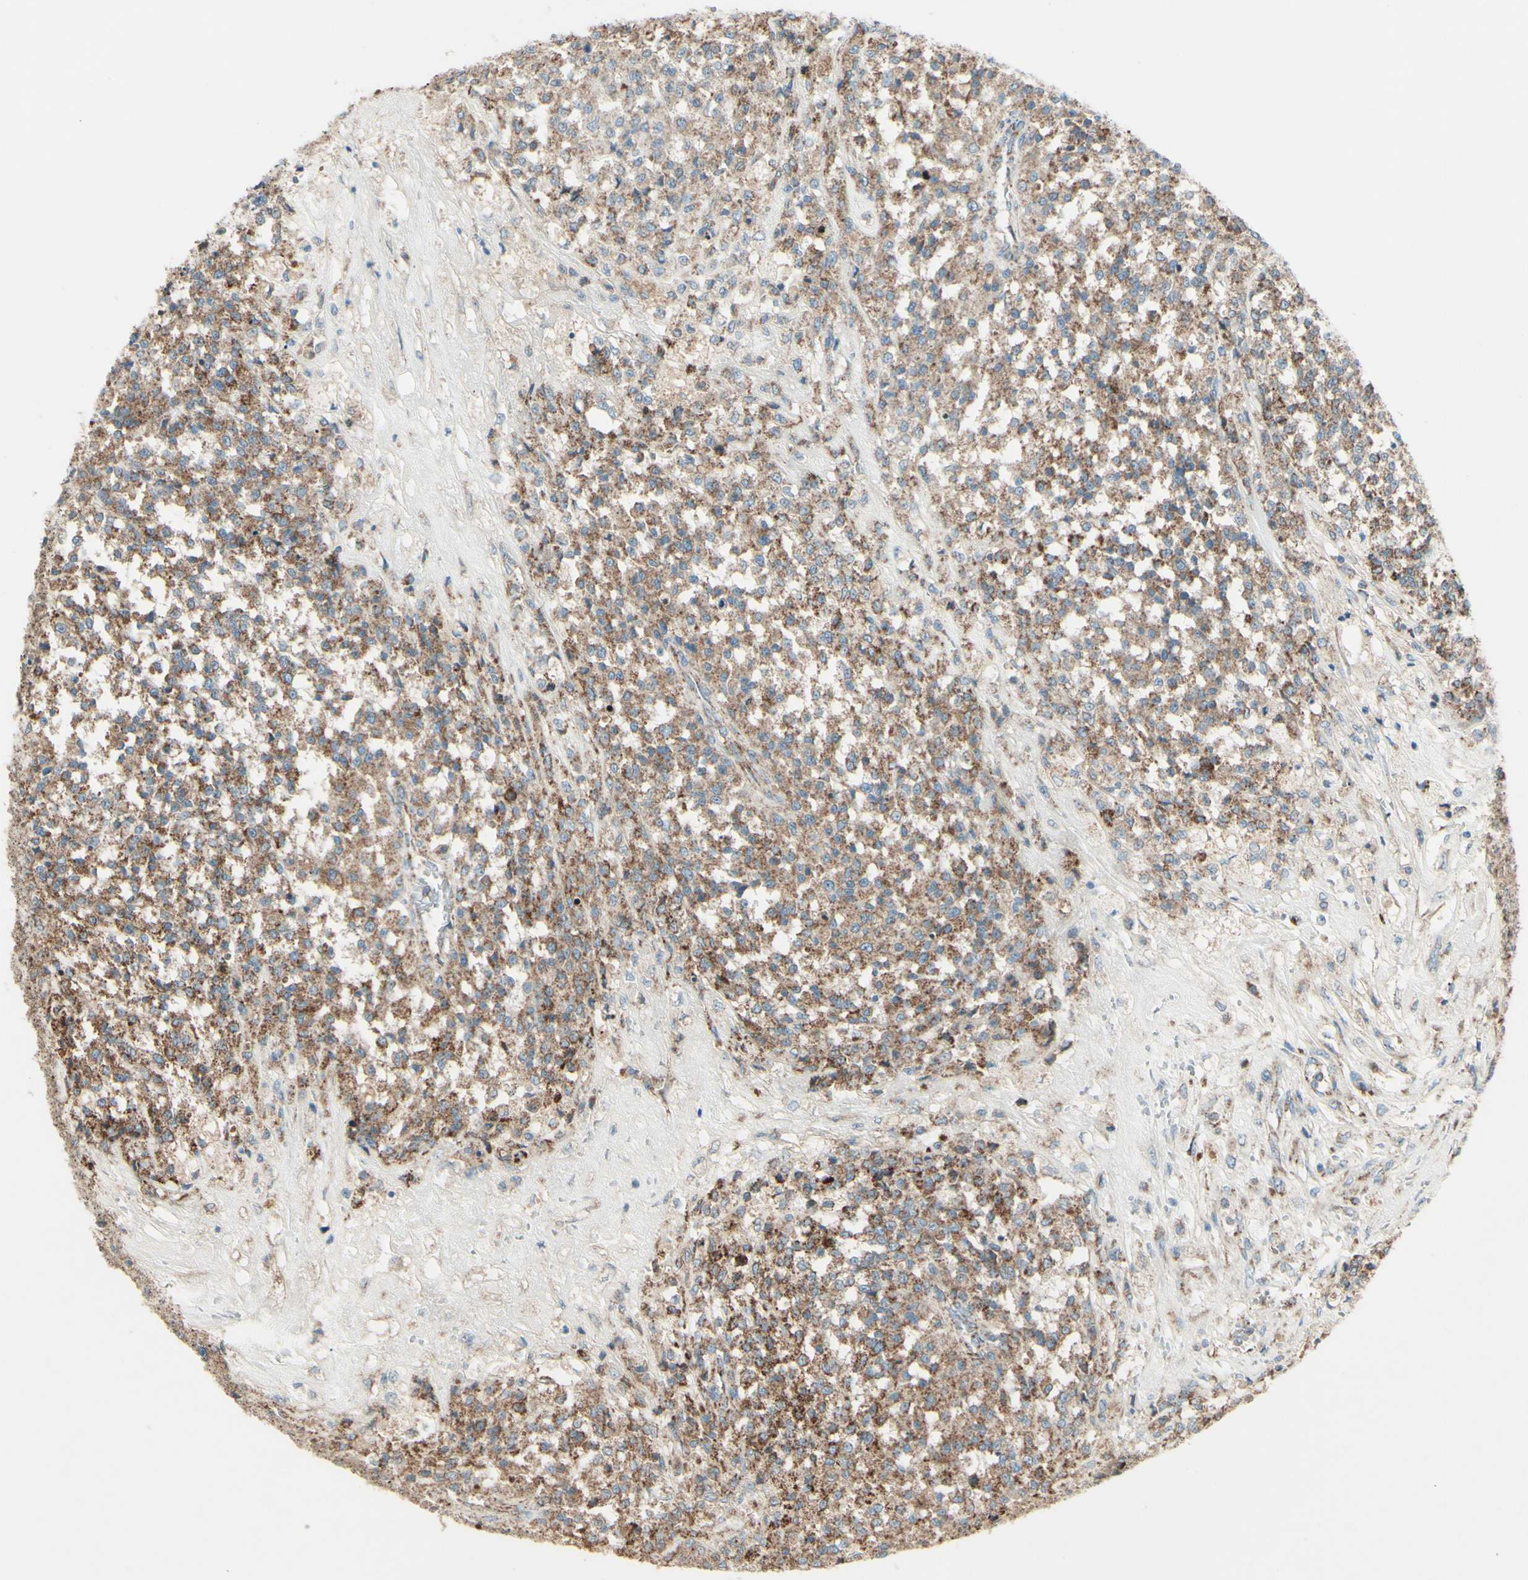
{"staining": {"intensity": "moderate", "quantity": ">75%", "location": "cytoplasmic/membranous"}, "tissue": "testis cancer", "cell_type": "Tumor cells", "image_type": "cancer", "snomed": [{"axis": "morphology", "description": "Seminoma, NOS"}, {"axis": "topography", "description": "Testis"}], "caption": "Immunohistochemistry staining of testis seminoma, which displays medium levels of moderate cytoplasmic/membranous positivity in about >75% of tumor cells indicating moderate cytoplasmic/membranous protein positivity. The staining was performed using DAB (3,3'-diaminobenzidine) (brown) for protein detection and nuclei were counterstained in hematoxylin (blue).", "gene": "RHOT1", "patient": {"sex": "male", "age": 59}}